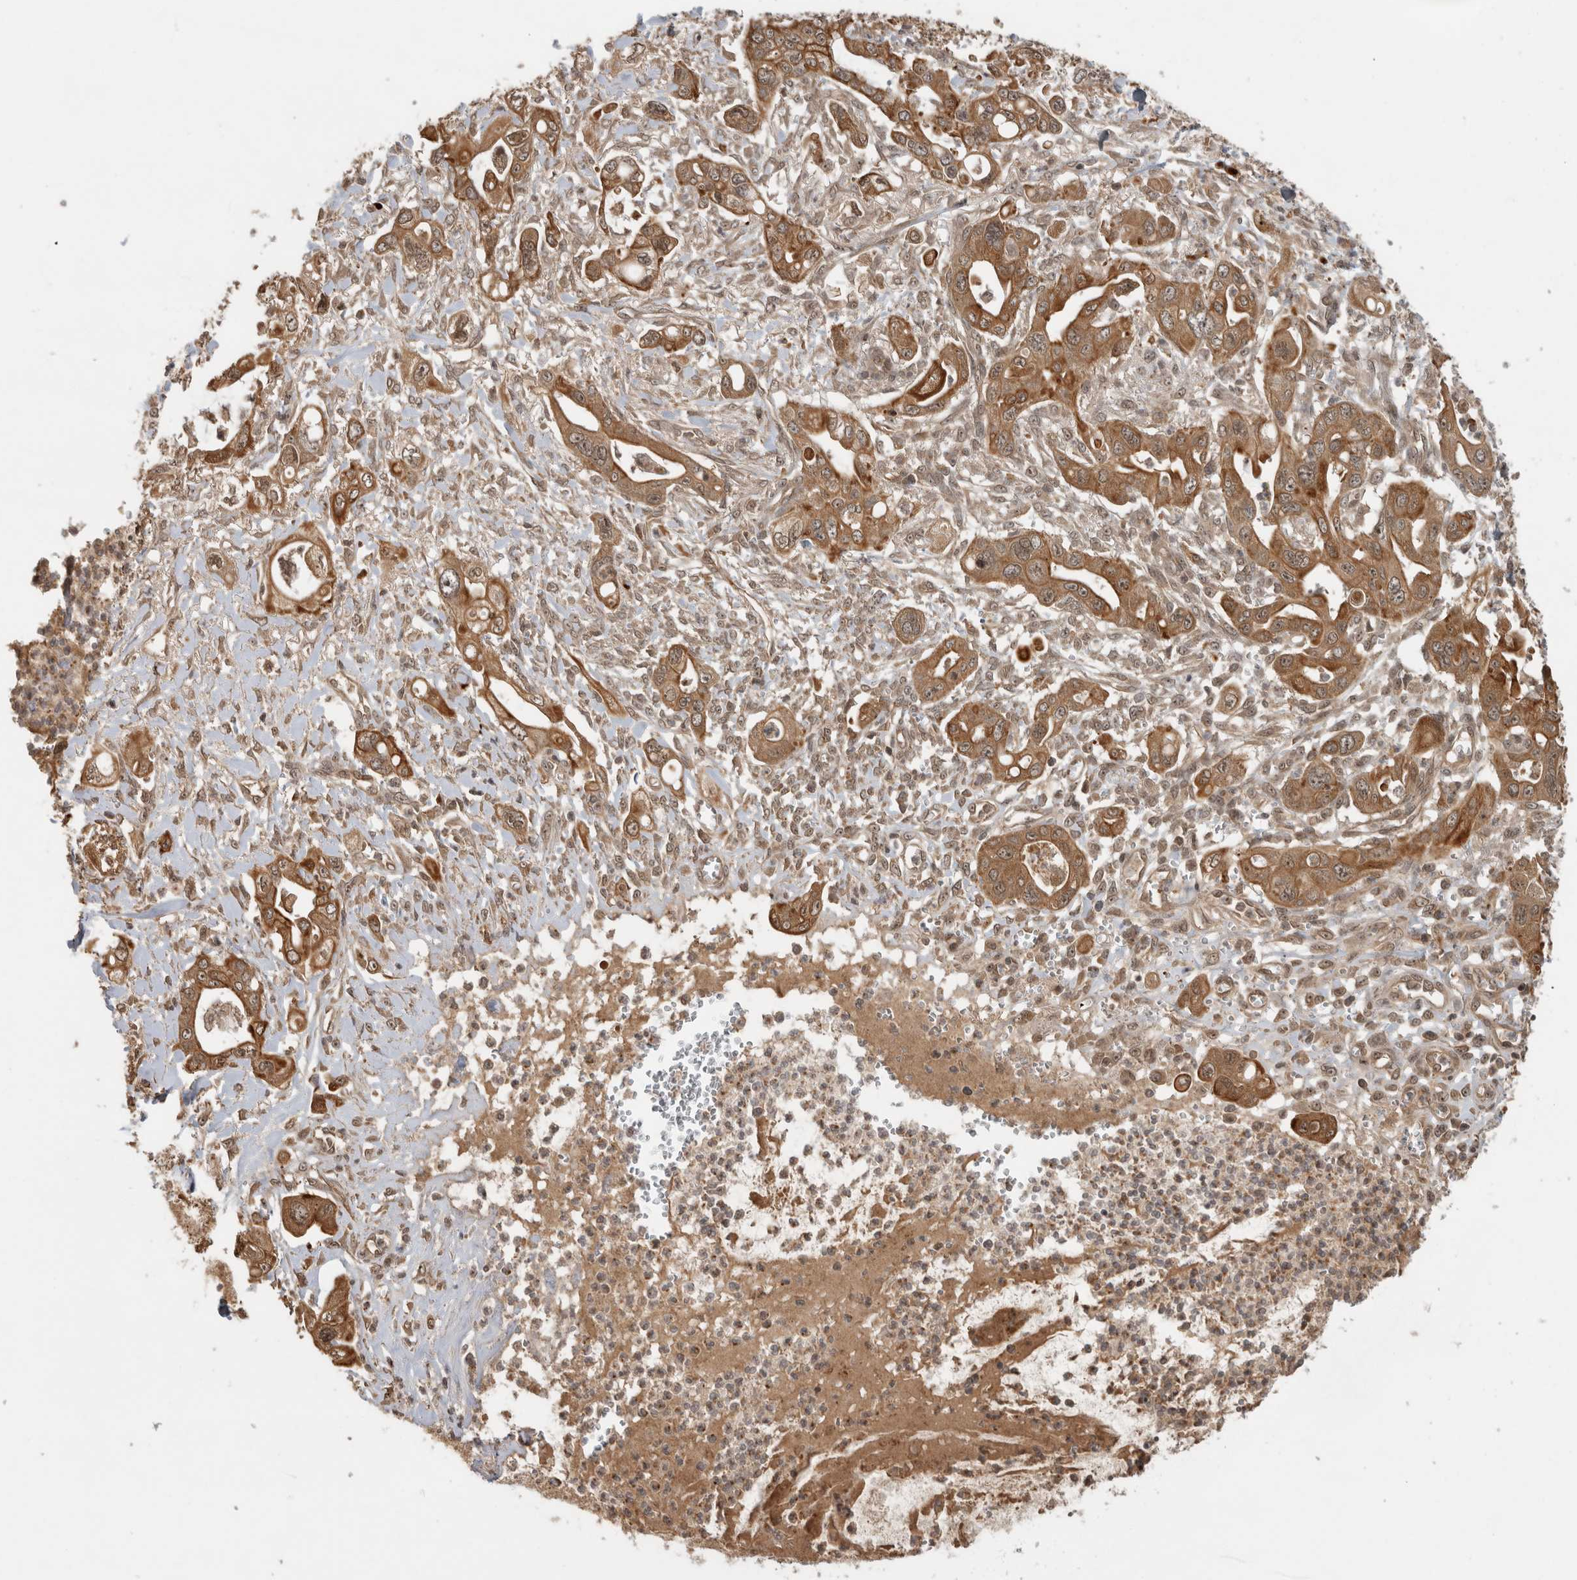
{"staining": {"intensity": "moderate", "quantity": ">75%", "location": "cytoplasmic/membranous"}, "tissue": "pancreatic cancer", "cell_type": "Tumor cells", "image_type": "cancer", "snomed": [{"axis": "morphology", "description": "Adenocarcinoma, NOS"}, {"axis": "topography", "description": "Pancreas"}], "caption": "Immunohistochemistry (DAB) staining of human pancreatic adenocarcinoma exhibits moderate cytoplasmic/membranous protein positivity in approximately >75% of tumor cells.", "gene": "PITPNC1", "patient": {"sex": "male", "age": 68}}